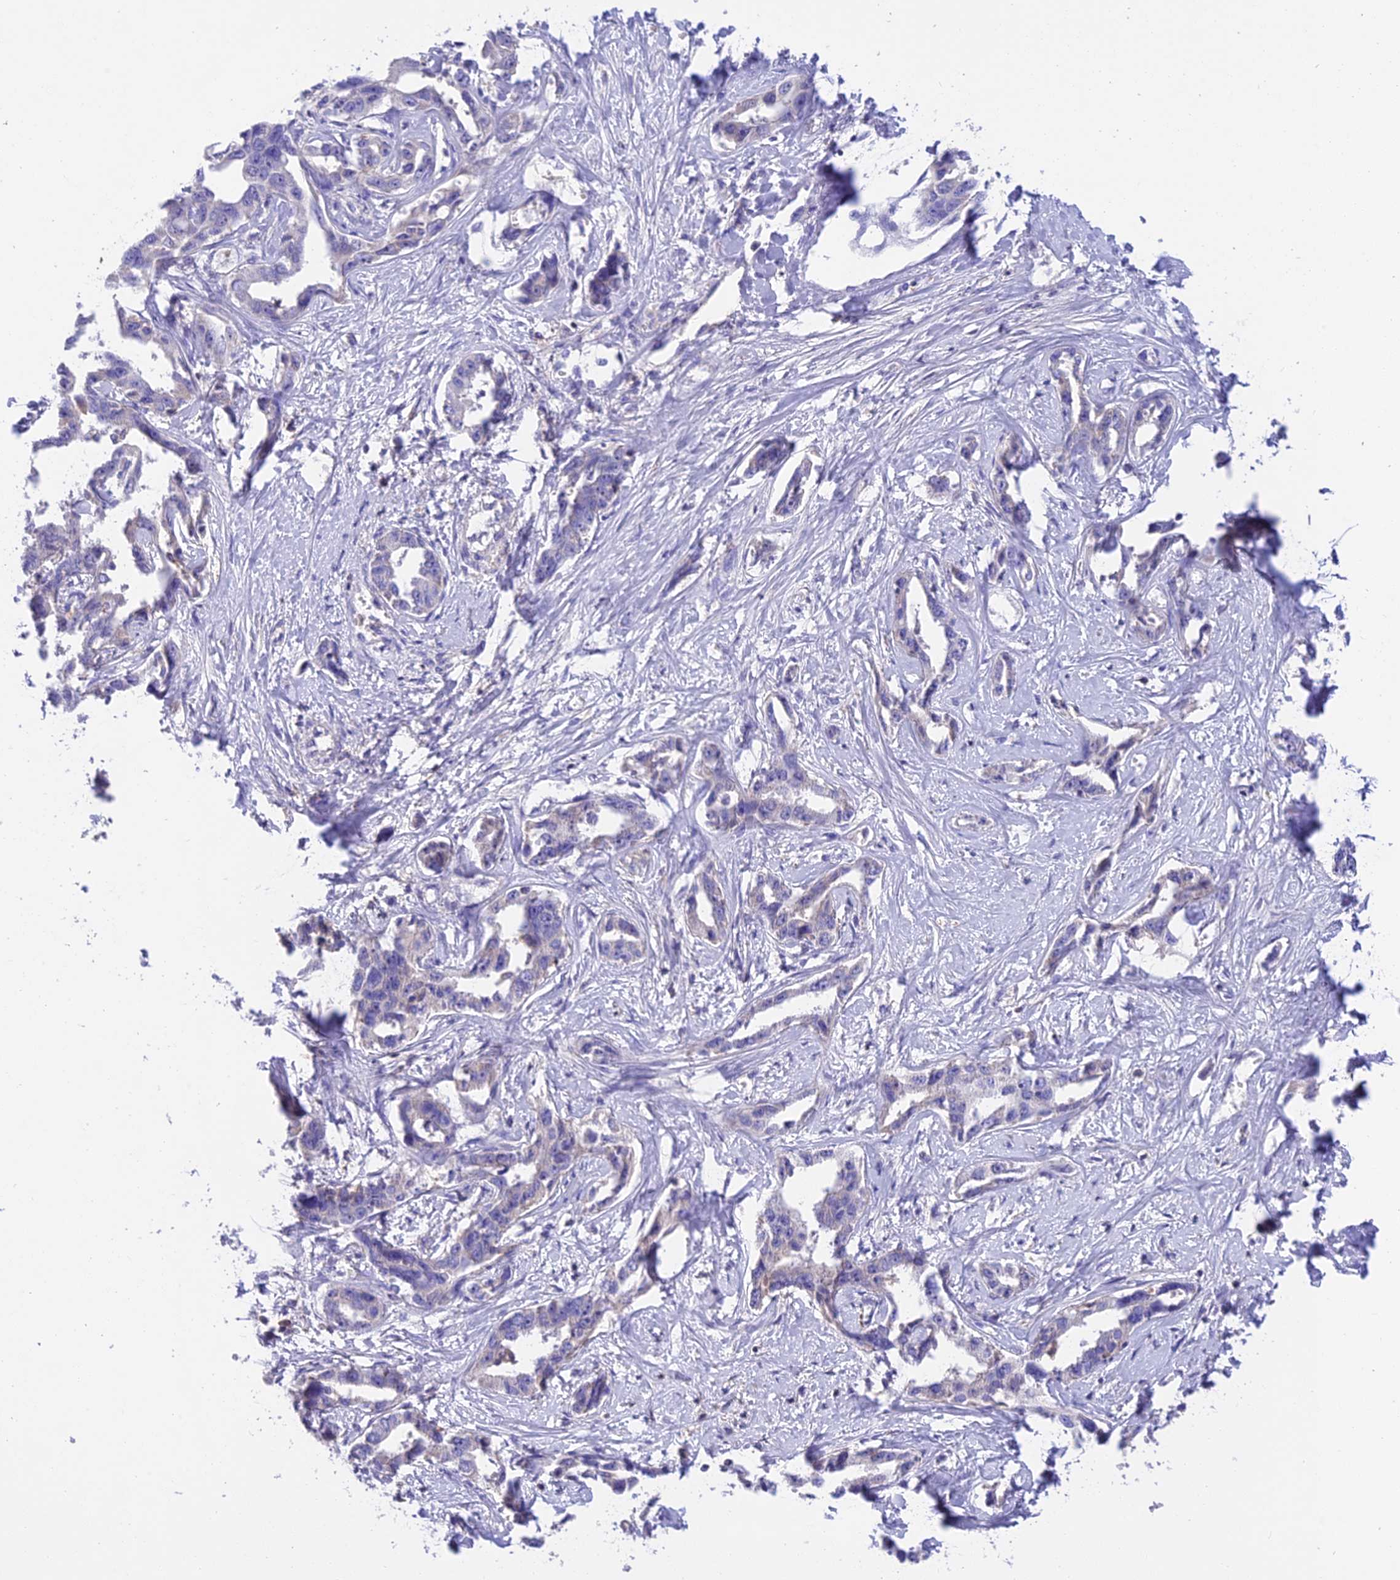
{"staining": {"intensity": "negative", "quantity": "none", "location": "none"}, "tissue": "liver cancer", "cell_type": "Tumor cells", "image_type": "cancer", "snomed": [{"axis": "morphology", "description": "Cholangiocarcinoma"}, {"axis": "topography", "description": "Liver"}], "caption": "High magnification brightfield microscopy of liver cancer (cholangiocarcinoma) stained with DAB (brown) and counterstained with hematoxylin (blue): tumor cells show no significant staining.", "gene": "LPXN", "patient": {"sex": "male", "age": 59}}